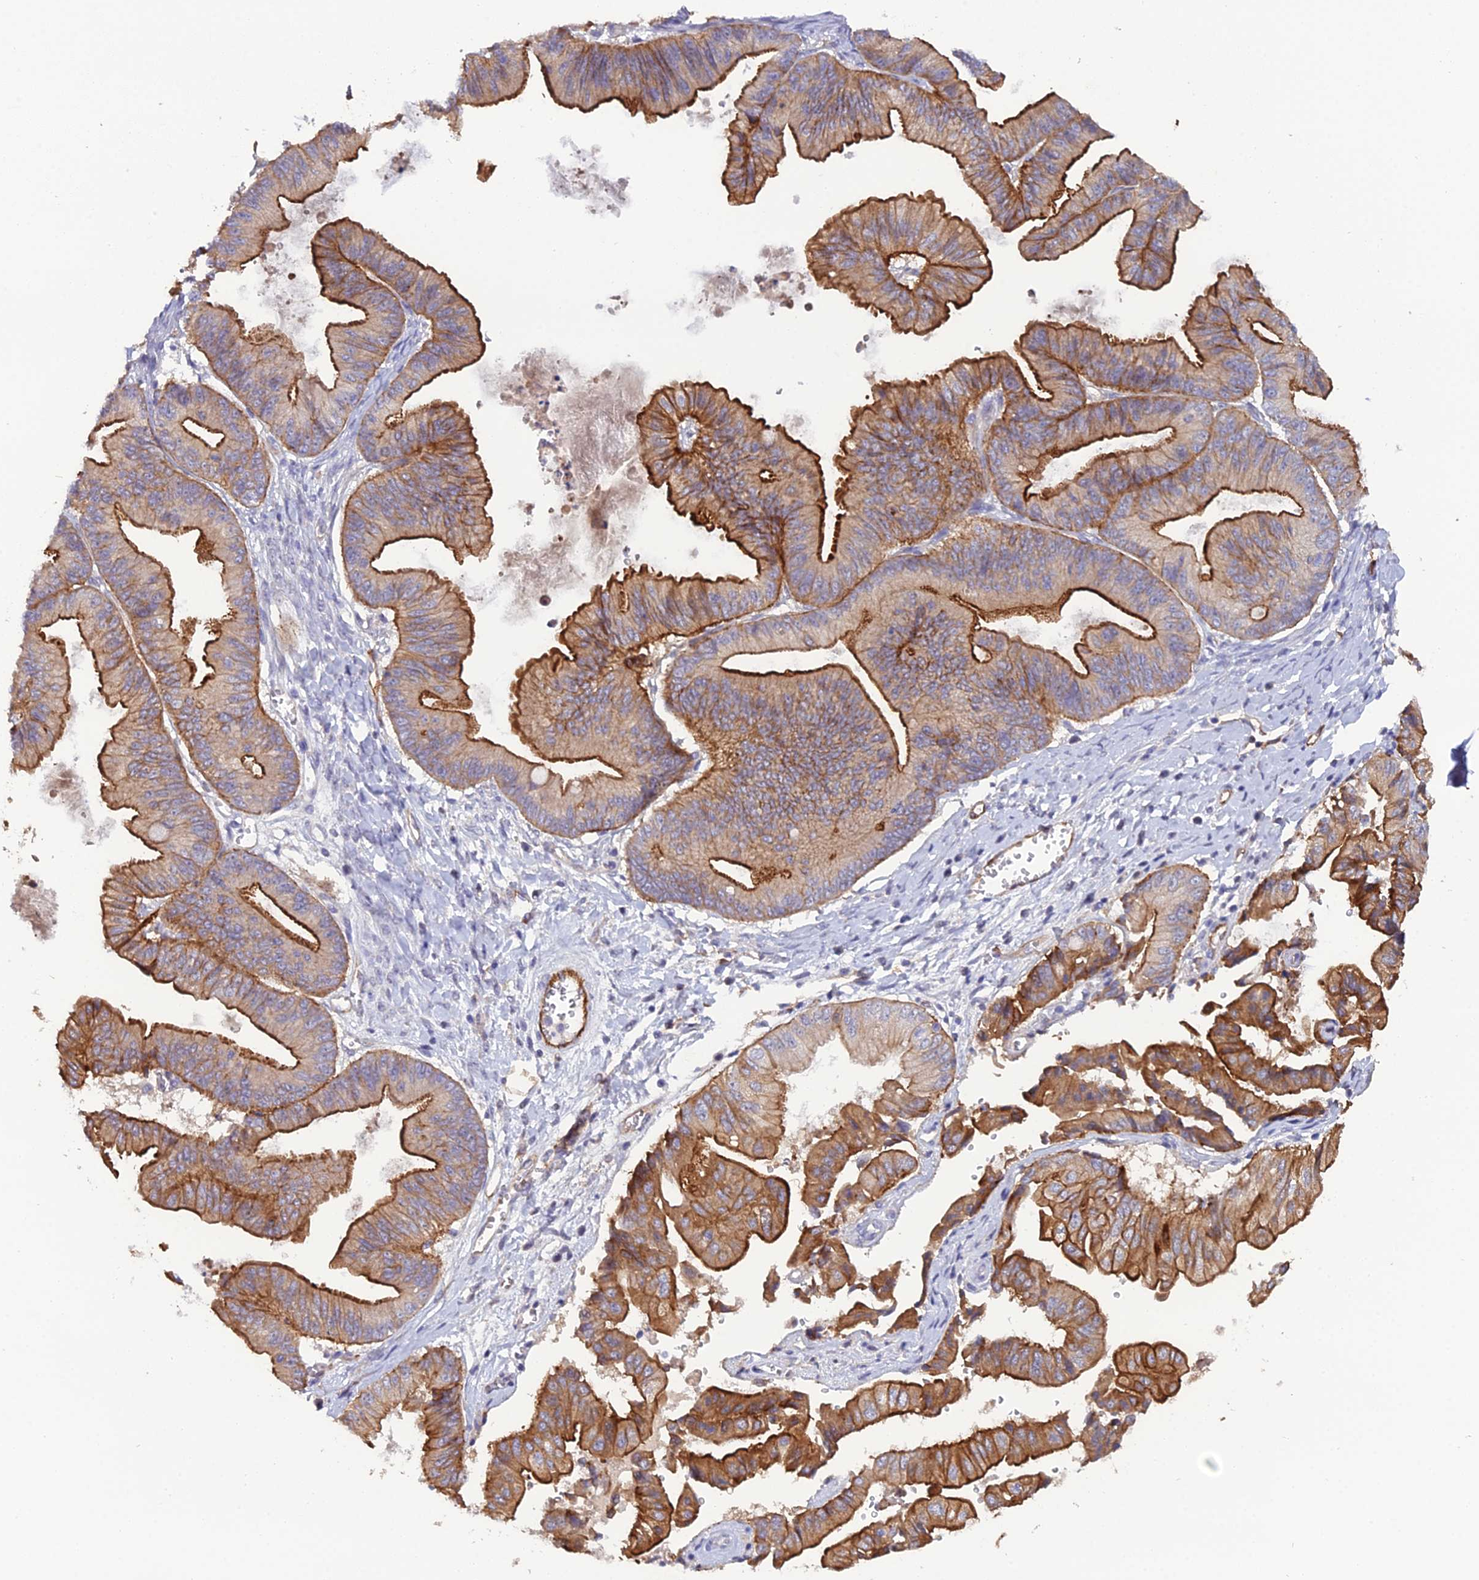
{"staining": {"intensity": "strong", "quantity": ">75%", "location": "cytoplasmic/membranous"}, "tissue": "ovarian cancer", "cell_type": "Tumor cells", "image_type": "cancer", "snomed": [{"axis": "morphology", "description": "Cystadenocarcinoma, mucinous, NOS"}, {"axis": "topography", "description": "Ovary"}], "caption": "Immunohistochemistry (IHC) staining of ovarian mucinous cystadenocarcinoma, which displays high levels of strong cytoplasmic/membranous staining in approximately >75% of tumor cells indicating strong cytoplasmic/membranous protein staining. The staining was performed using DAB (brown) for protein detection and nuclei were counterstained in hematoxylin (blue).", "gene": "CFAP47", "patient": {"sex": "female", "age": 61}}